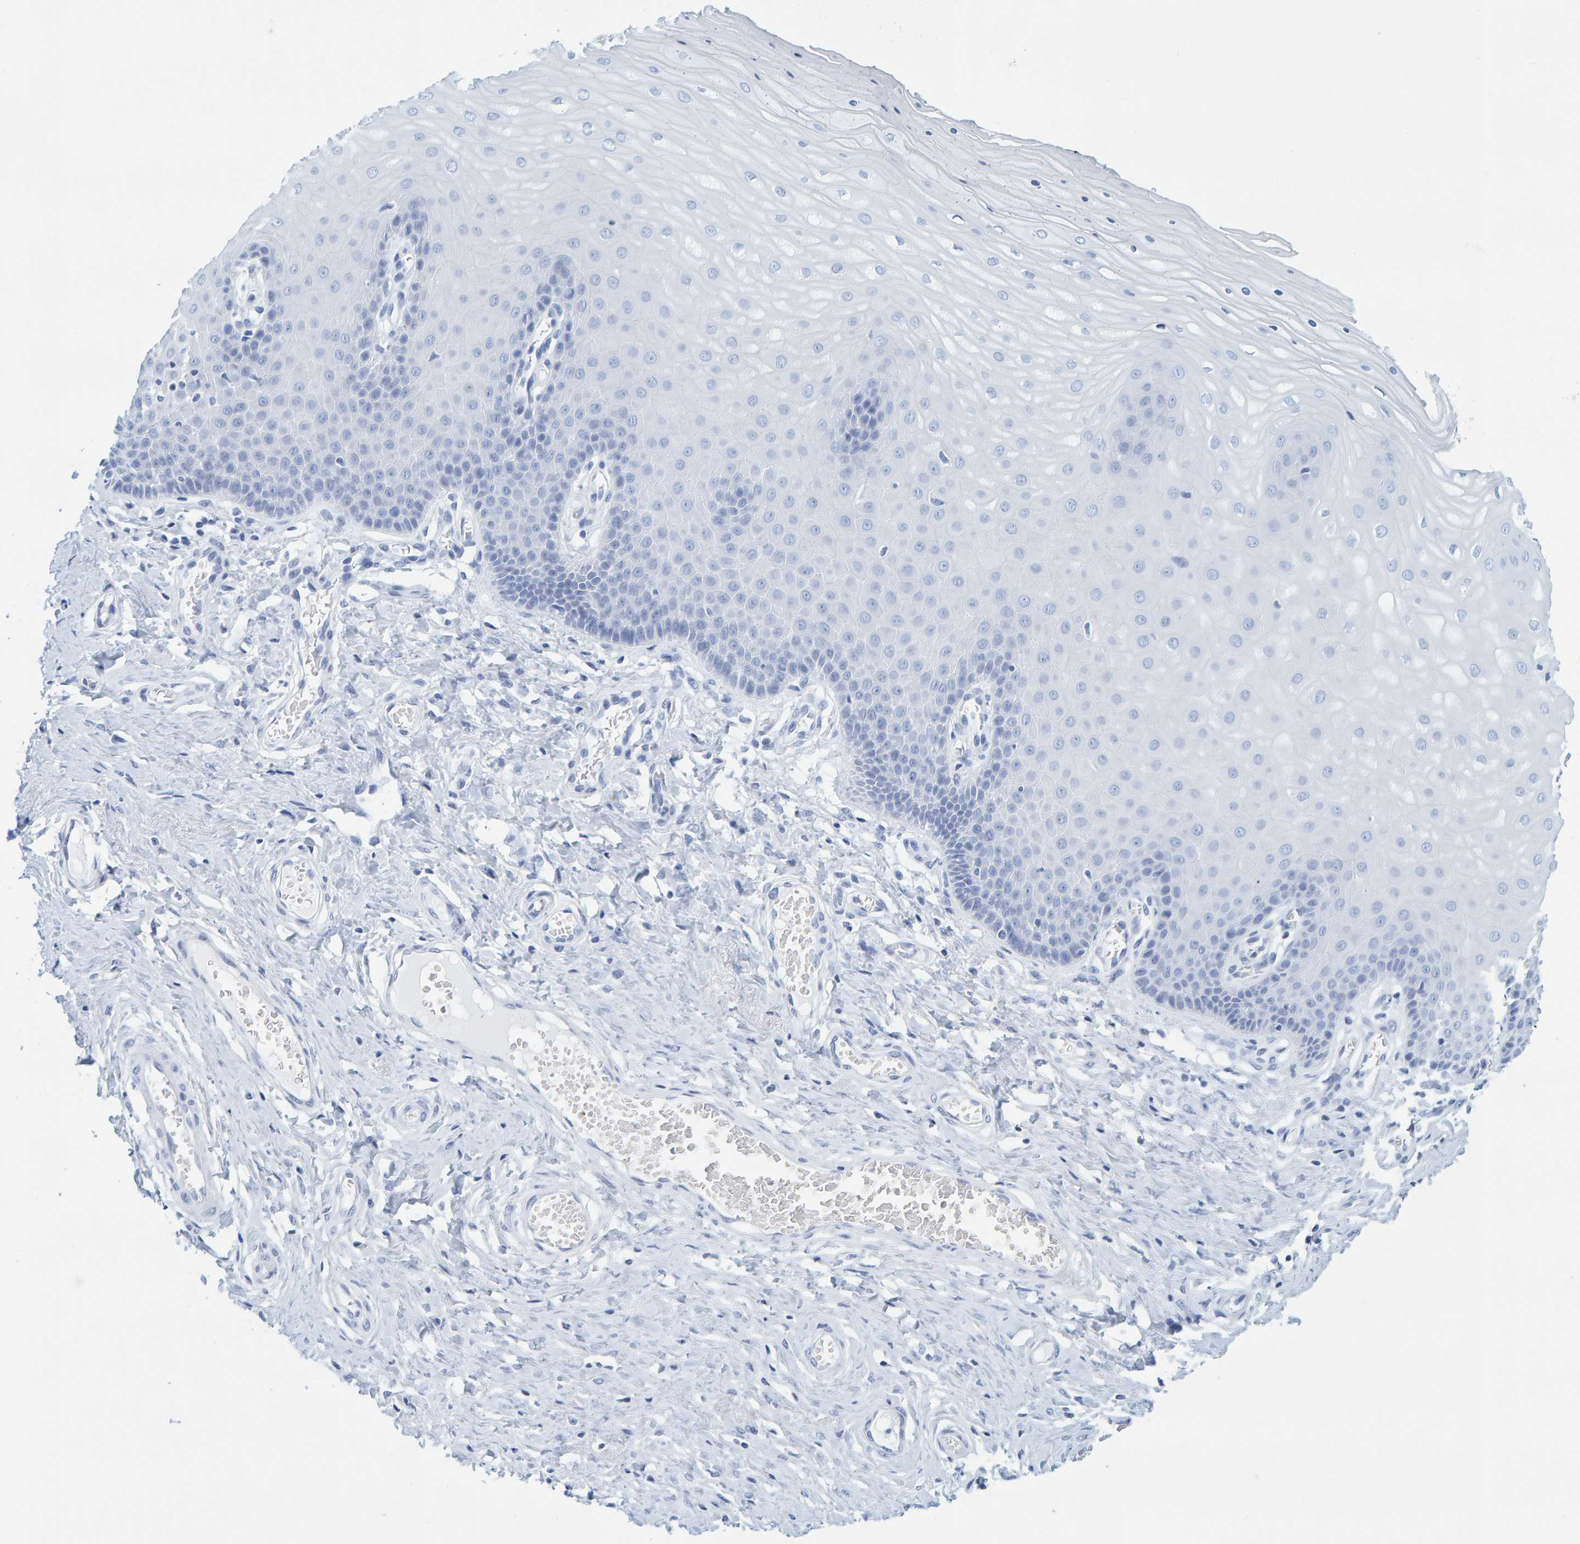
{"staining": {"intensity": "negative", "quantity": "none", "location": "none"}, "tissue": "cervix", "cell_type": "Glandular cells", "image_type": "normal", "snomed": [{"axis": "morphology", "description": "Normal tissue, NOS"}, {"axis": "topography", "description": "Cervix"}], "caption": "A high-resolution histopathology image shows IHC staining of unremarkable cervix, which demonstrates no significant positivity in glandular cells.", "gene": "SFTPC", "patient": {"sex": "female", "age": 55}}